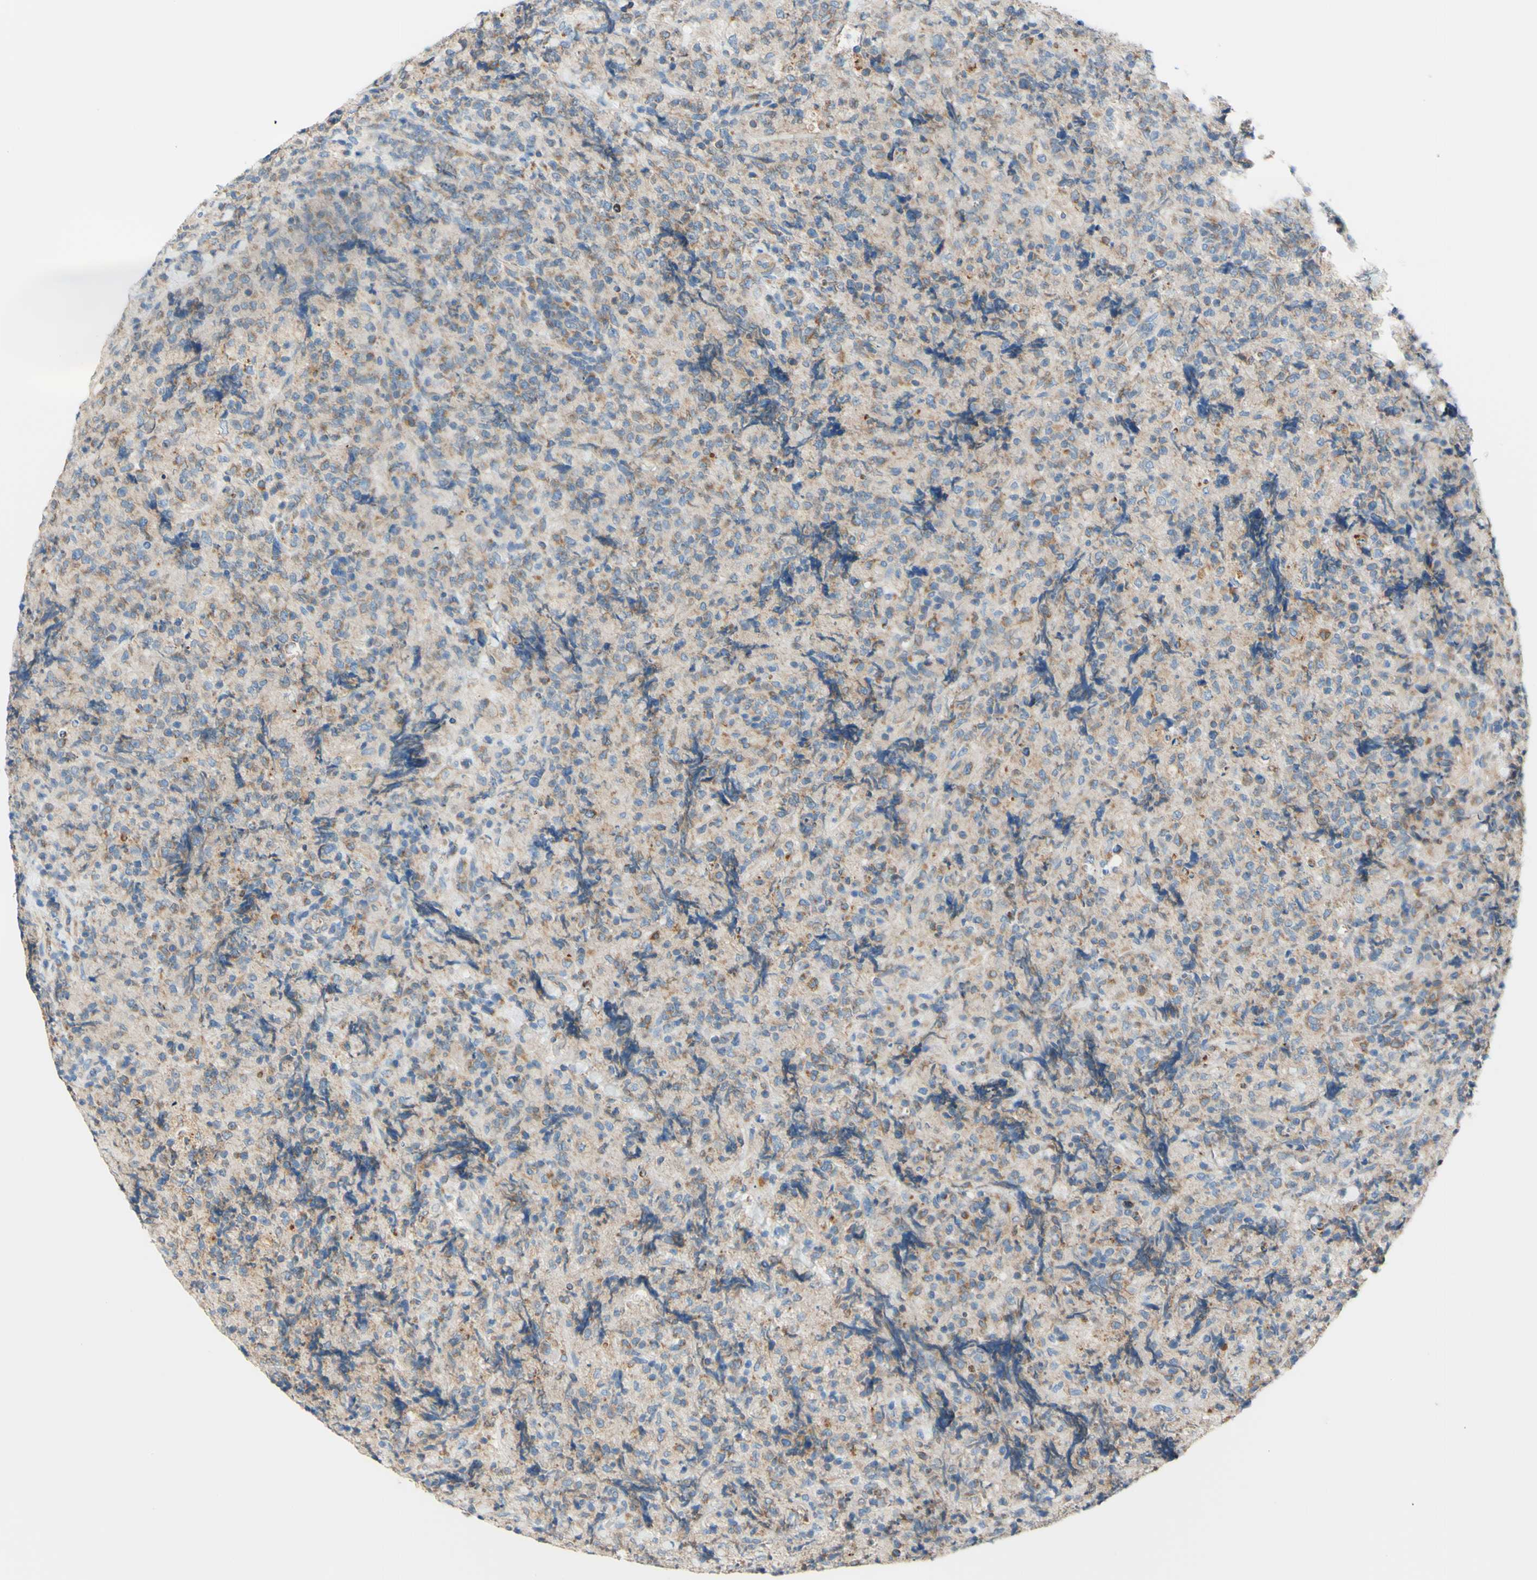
{"staining": {"intensity": "weak", "quantity": "25%-75%", "location": "cytoplasmic/membranous"}, "tissue": "lymphoma", "cell_type": "Tumor cells", "image_type": "cancer", "snomed": [{"axis": "morphology", "description": "Malignant lymphoma, non-Hodgkin's type, High grade"}, {"axis": "topography", "description": "Tonsil"}], "caption": "Immunohistochemistry (IHC) staining of high-grade malignant lymphoma, non-Hodgkin's type, which displays low levels of weak cytoplasmic/membranous staining in about 25%-75% of tumor cells indicating weak cytoplasmic/membranous protein positivity. The staining was performed using DAB (3,3'-diaminobenzidine) (brown) for protein detection and nuclei were counterstained in hematoxylin (blue).", "gene": "RETREG2", "patient": {"sex": "female", "age": 36}}